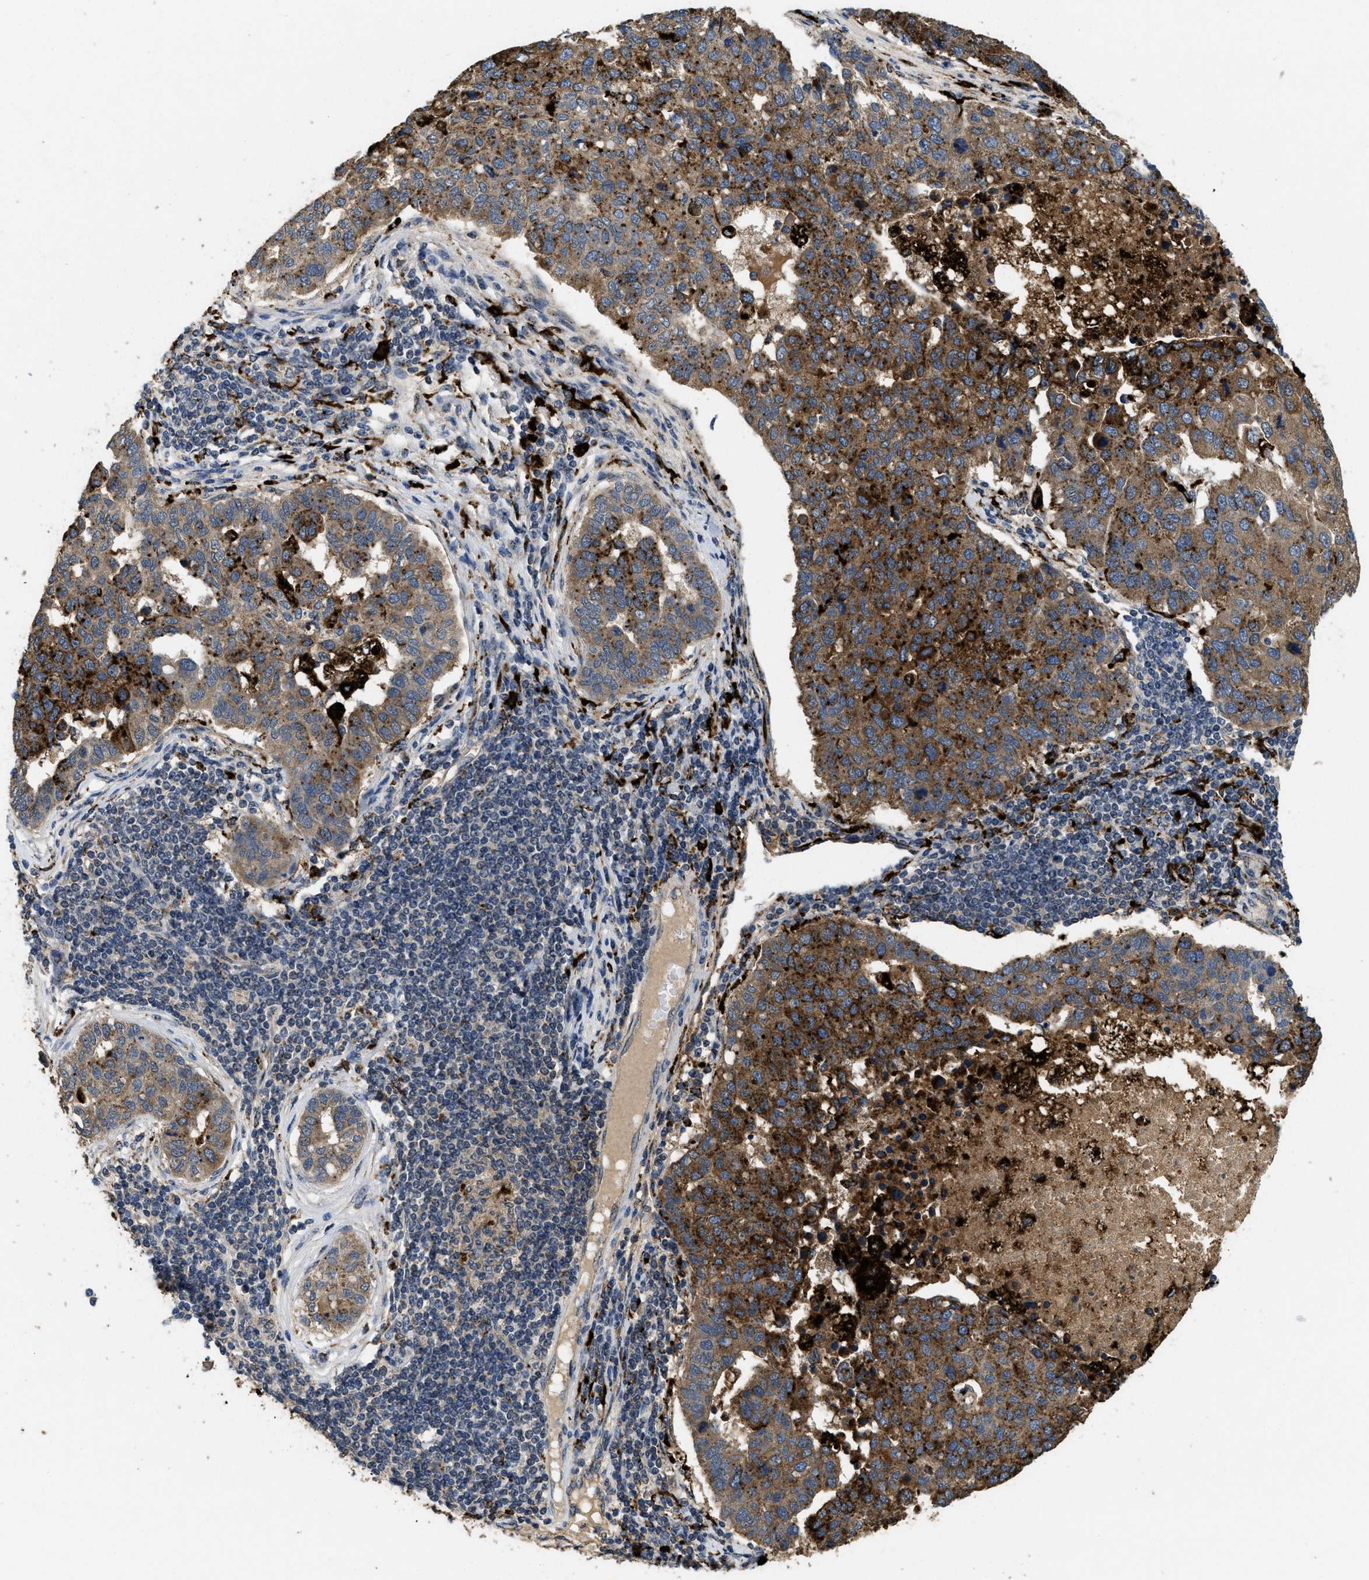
{"staining": {"intensity": "moderate", "quantity": ">75%", "location": "cytoplasmic/membranous"}, "tissue": "pancreatic cancer", "cell_type": "Tumor cells", "image_type": "cancer", "snomed": [{"axis": "morphology", "description": "Adenocarcinoma, NOS"}, {"axis": "topography", "description": "Pancreas"}], "caption": "Immunohistochemistry (IHC) histopathology image of neoplastic tissue: human adenocarcinoma (pancreatic) stained using immunohistochemistry displays medium levels of moderate protein expression localized specifically in the cytoplasmic/membranous of tumor cells, appearing as a cytoplasmic/membranous brown color.", "gene": "BMPR2", "patient": {"sex": "female", "age": 61}}